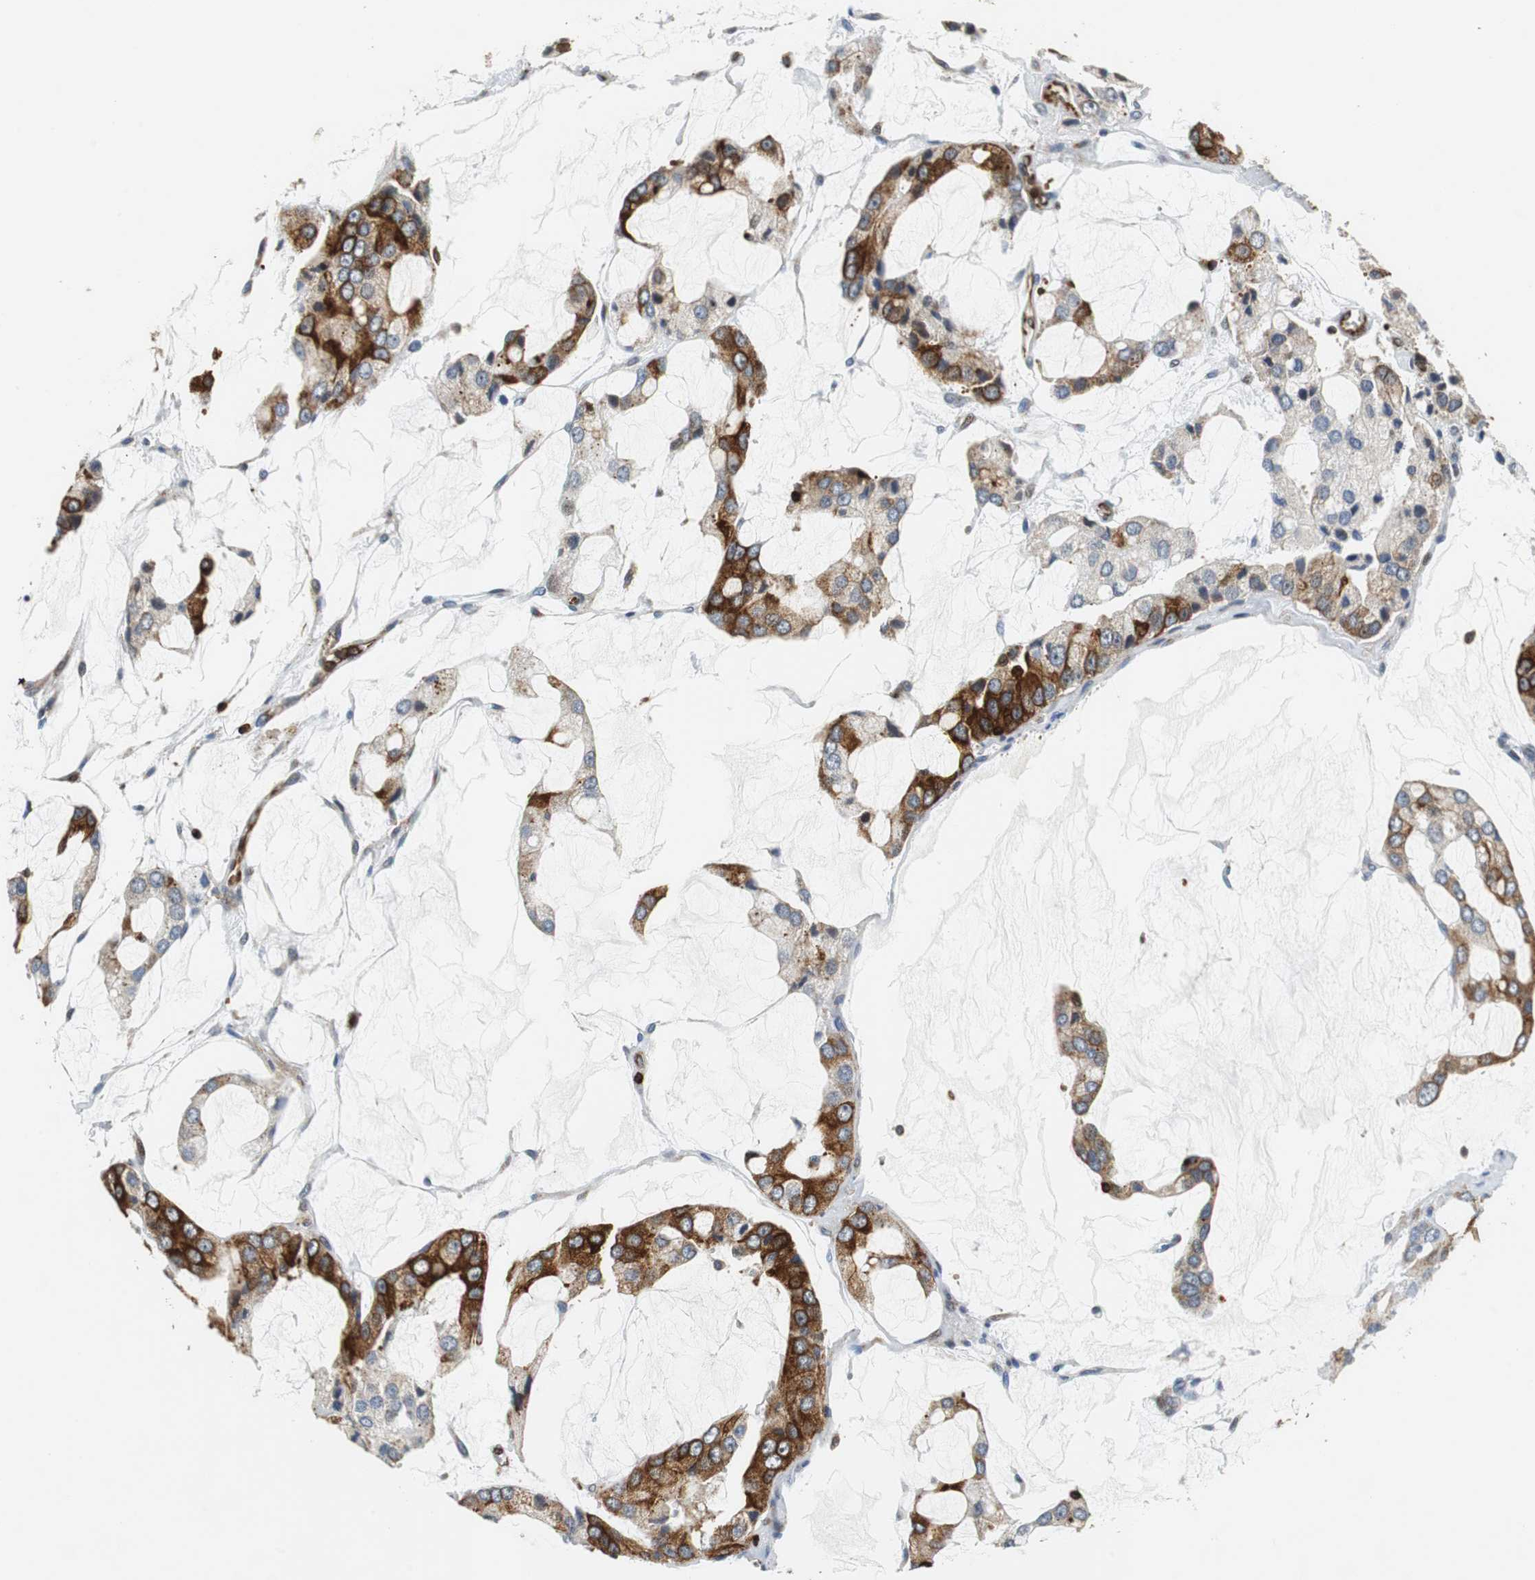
{"staining": {"intensity": "strong", "quantity": "25%-75%", "location": "cytoplasmic/membranous"}, "tissue": "prostate cancer", "cell_type": "Tumor cells", "image_type": "cancer", "snomed": [{"axis": "morphology", "description": "Adenocarcinoma, High grade"}, {"axis": "topography", "description": "Prostate"}], "caption": "About 25%-75% of tumor cells in human prostate high-grade adenocarcinoma reveal strong cytoplasmic/membranous protein positivity as visualized by brown immunohistochemical staining.", "gene": "TUBA4A", "patient": {"sex": "male", "age": 67}}